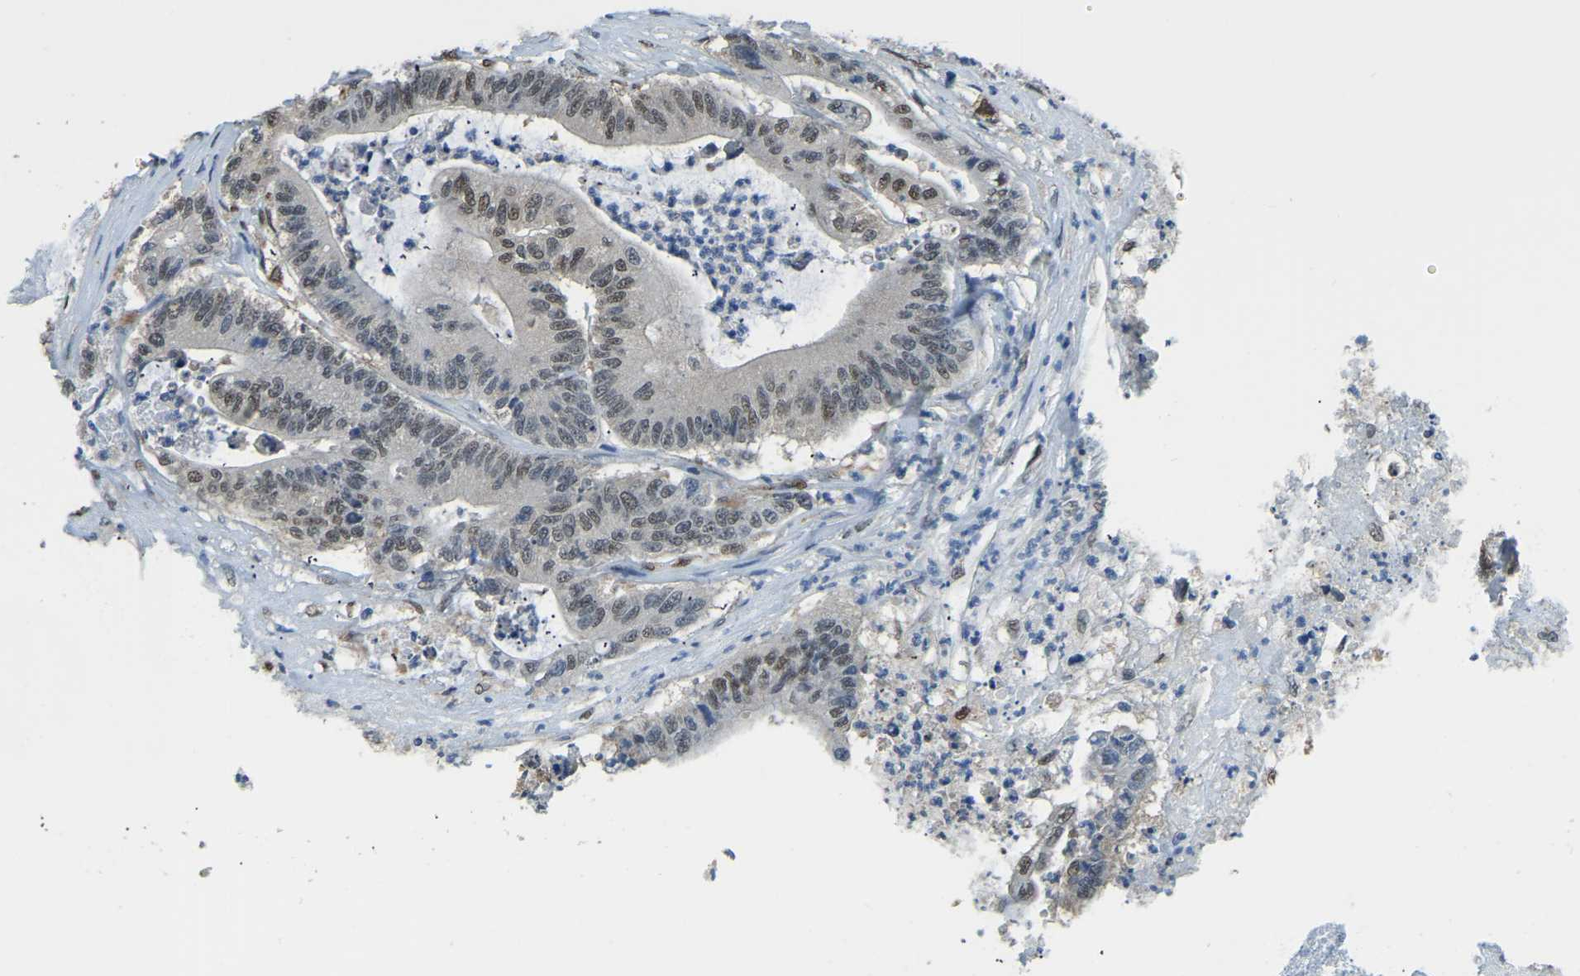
{"staining": {"intensity": "strong", "quantity": "25%-75%", "location": "nuclear"}, "tissue": "colorectal cancer", "cell_type": "Tumor cells", "image_type": "cancer", "snomed": [{"axis": "morphology", "description": "Adenocarcinoma, NOS"}, {"axis": "topography", "description": "Colon"}], "caption": "Tumor cells display strong nuclear positivity in approximately 25%-75% of cells in colorectal cancer.", "gene": "NANS", "patient": {"sex": "female", "age": 84}}